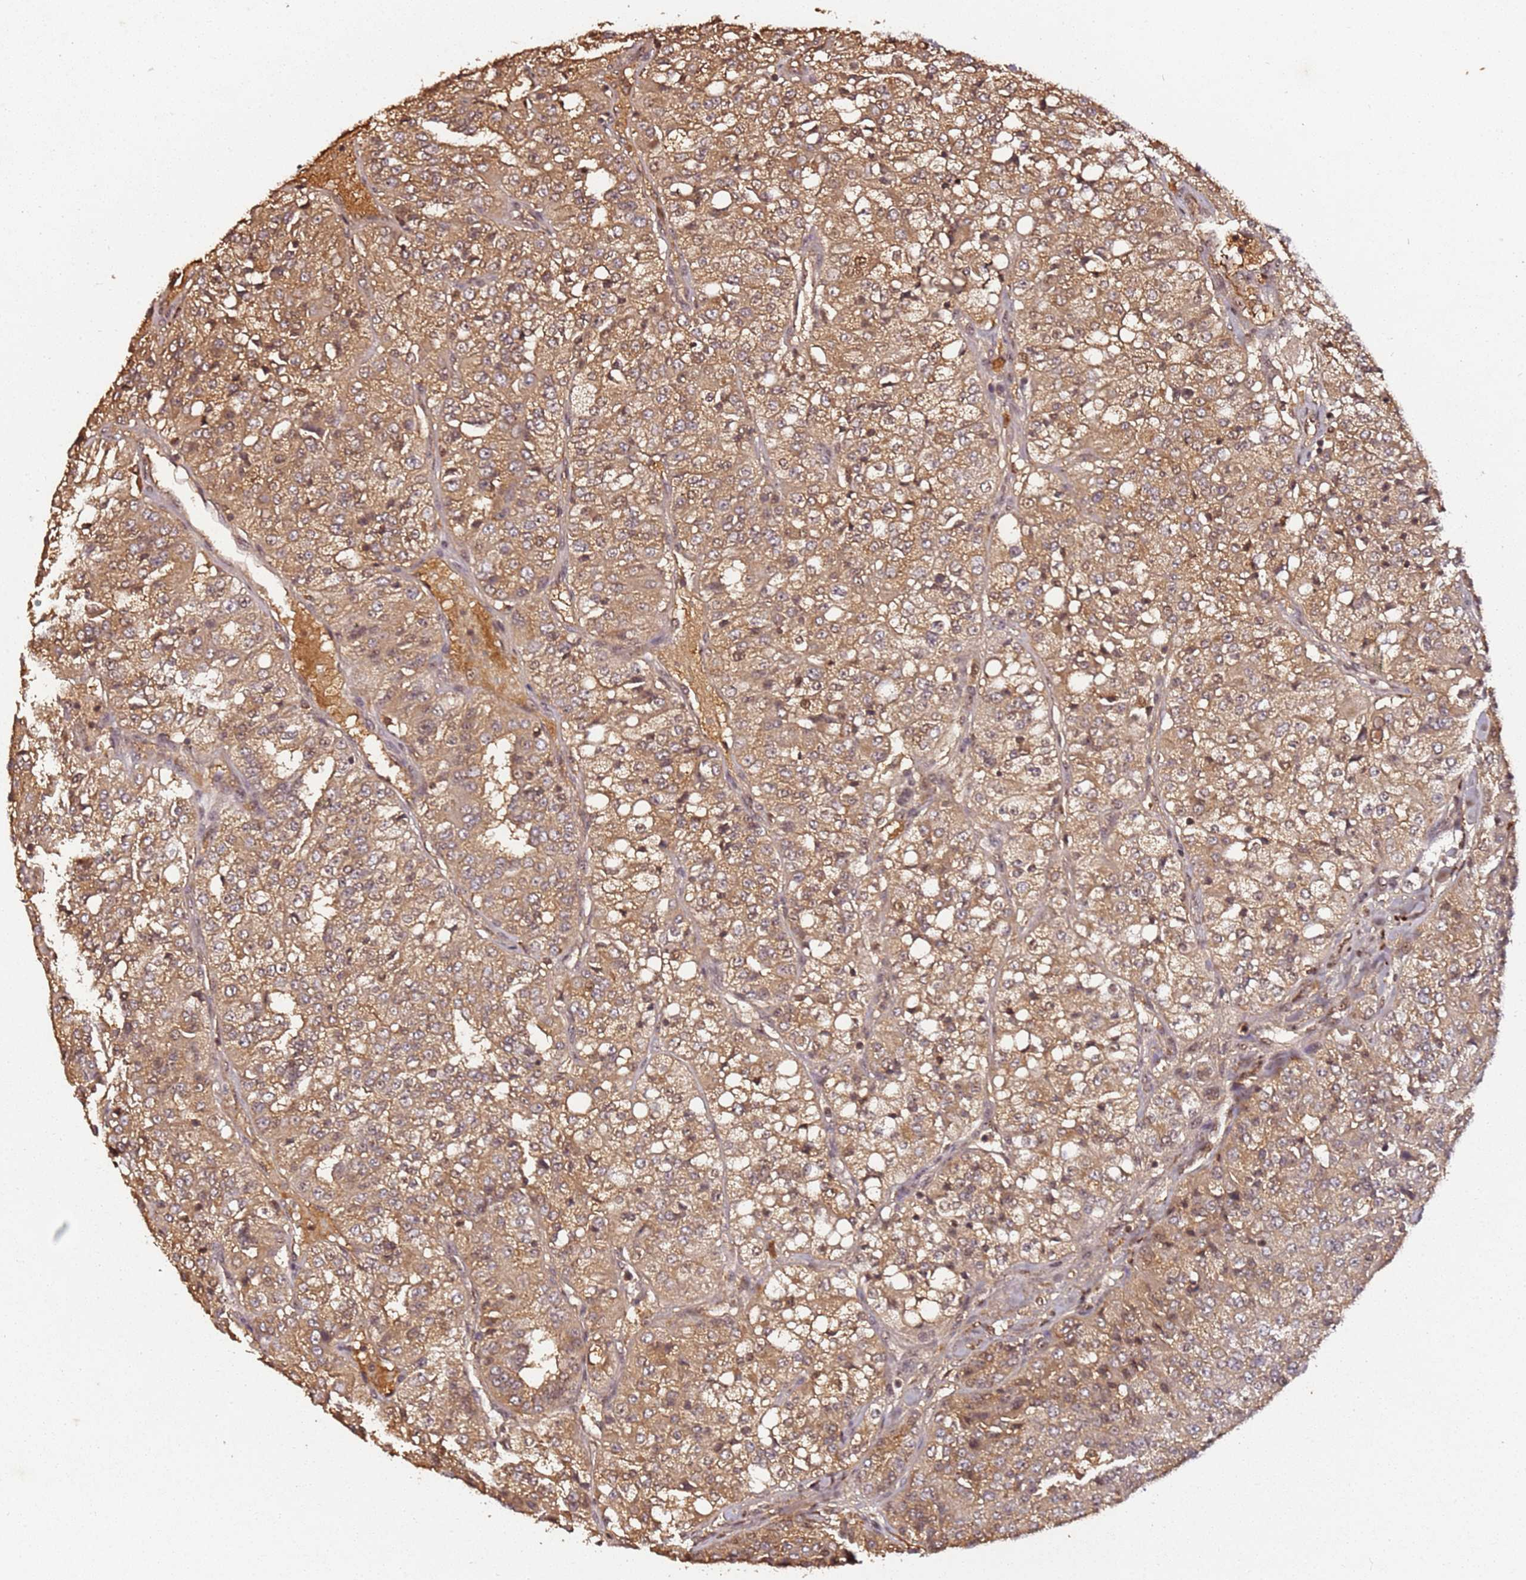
{"staining": {"intensity": "moderate", "quantity": "25%-75%", "location": "cytoplasmic/membranous,nuclear"}, "tissue": "renal cancer", "cell_type": "Tumor cells", "image_type": "cancer", "snomed": [{"axis": "morphology", "description": "Adenocarcinoma, NOS"}, {"axis": "topography", "description": "Kidney"}], "caption": "This photomicrograph shows renal cancer (adenocarcinoma) stained with IHC to label a protein in brown. The cytoplasmic/membranous and nuclear of tumor cells show moderate positivity for the protein. Nuclei are counter-stained blue.", "gene": "COL1A2", "patient": {"sex": "female", "age": 63}}